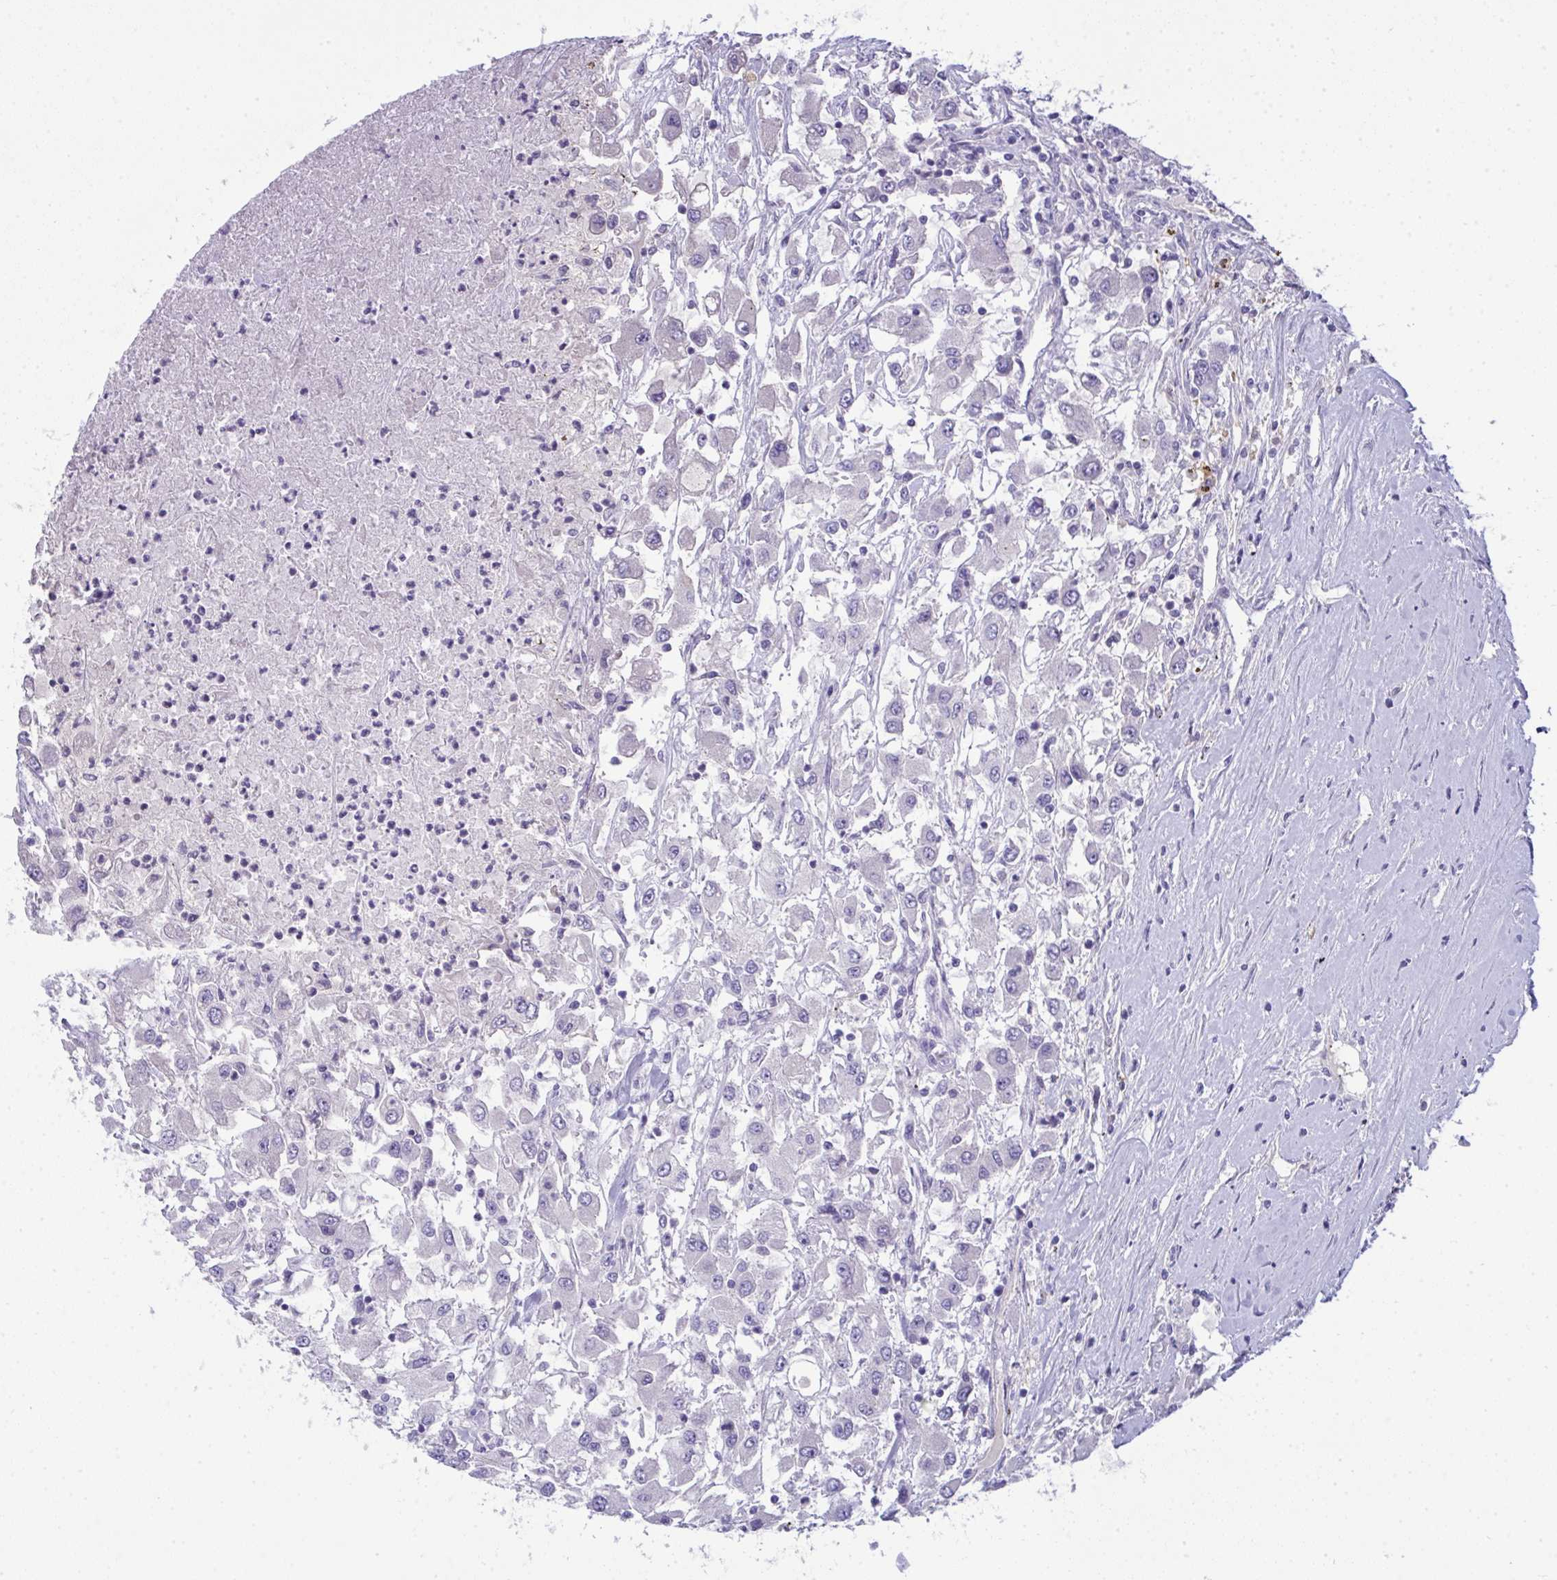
{"staining": {"intensity": "negative", "quantity": "none", "location": "none"}, "tissue": "renal cancer", "cell_type": "Tumor cells", "image_type": "cancer", "snomed": [{"axis": "morphology", "description": "Adenocarcinoma, NOS"}, {"axis": "topography", "description": "Kidney"}], "caption": "Immunohistochemical staining of renal cancer (adenocarcinoma) exhibits no significant expression in tumor cells.", "gene": "SPTB", "patient": {"sex": "female", "age": 67}}